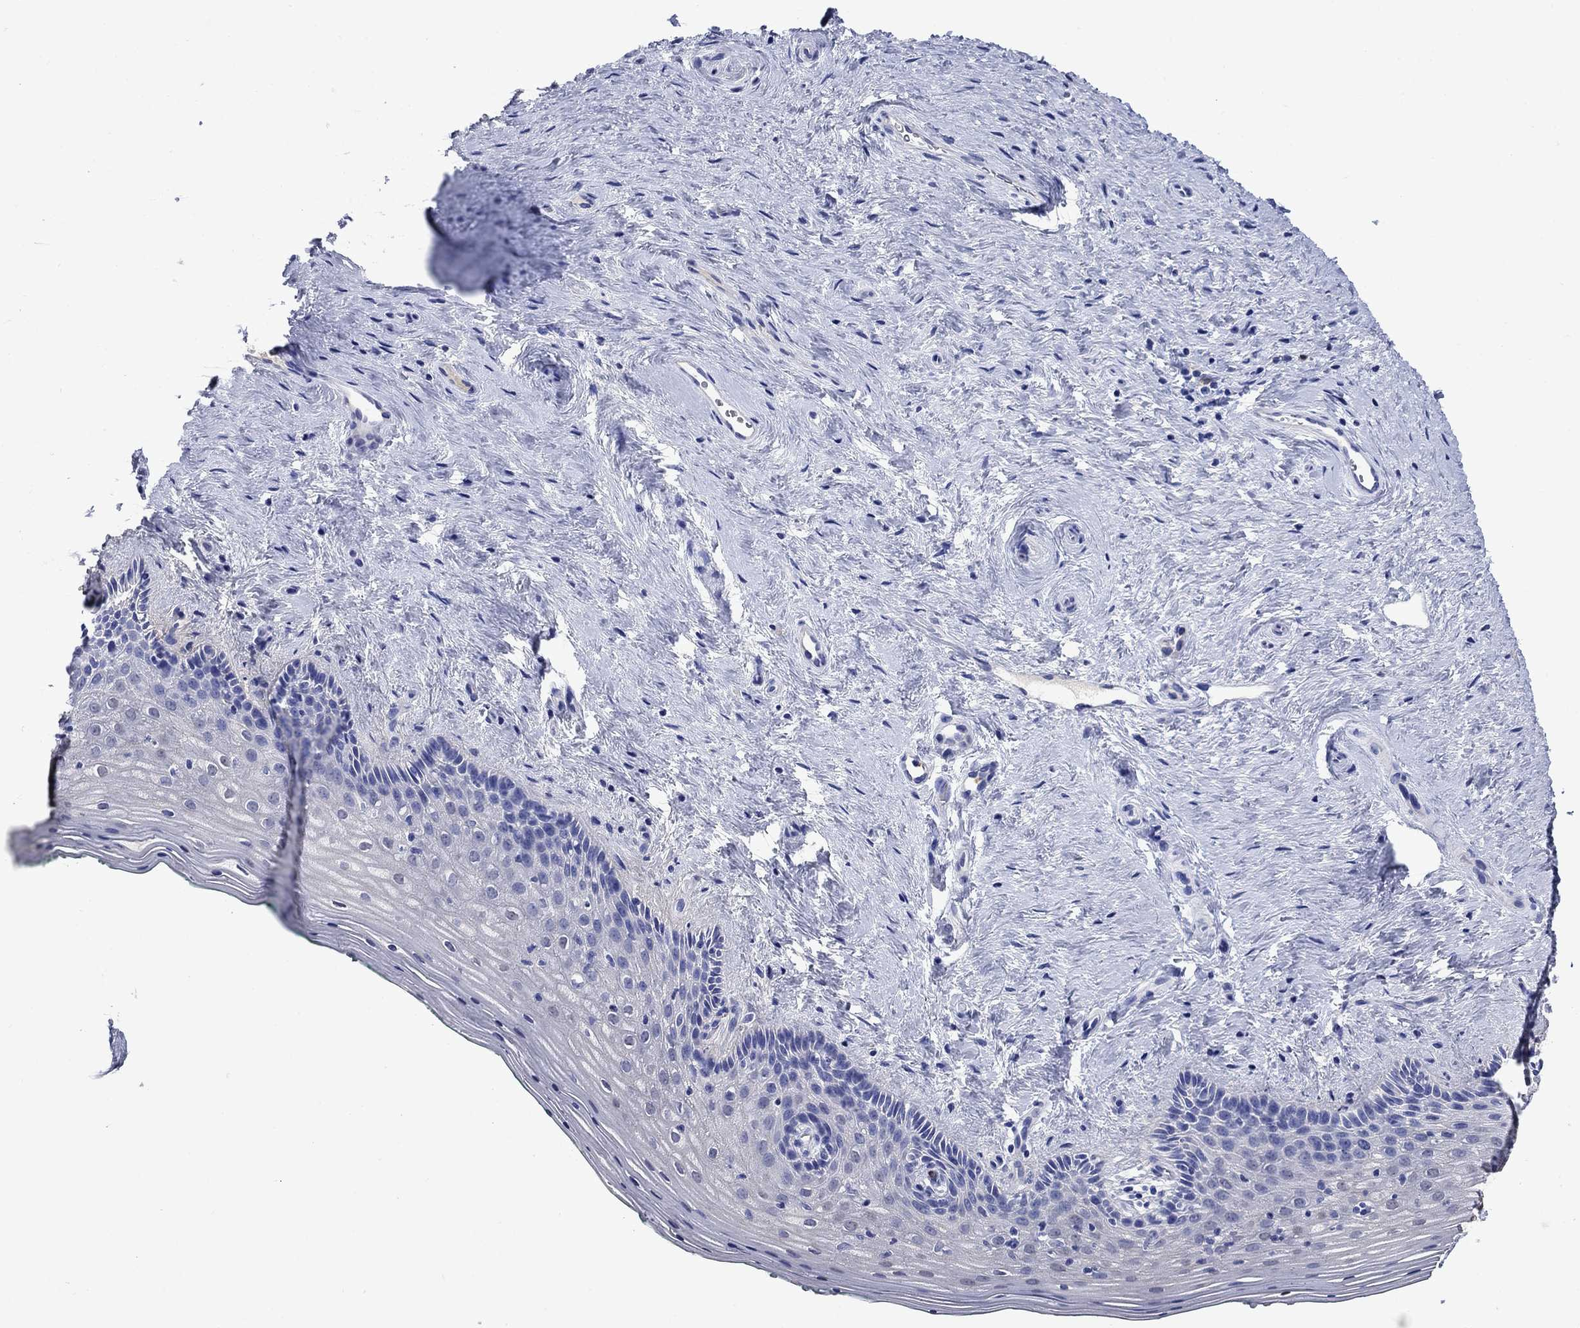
{"staining": {"intensity": "negative", "quantity": "none", "location": "none"}, "tissue": "vagina", "cell_type": "Squamous epithelial cells", "image_type": "normal", "snomed": [{"axis": "morphology", "description": "Normal tissue, NOS"}, {"axis": "topography", "description": "Vagina"}], "caption": "A high-resolution image shows immunohistochemistry (IHC) staining of normal vagina, which exhibits no significant positivity in squamous epithelial cells.", "gene": "TFR2", "patient": {"sex": "female", "age": 45}}